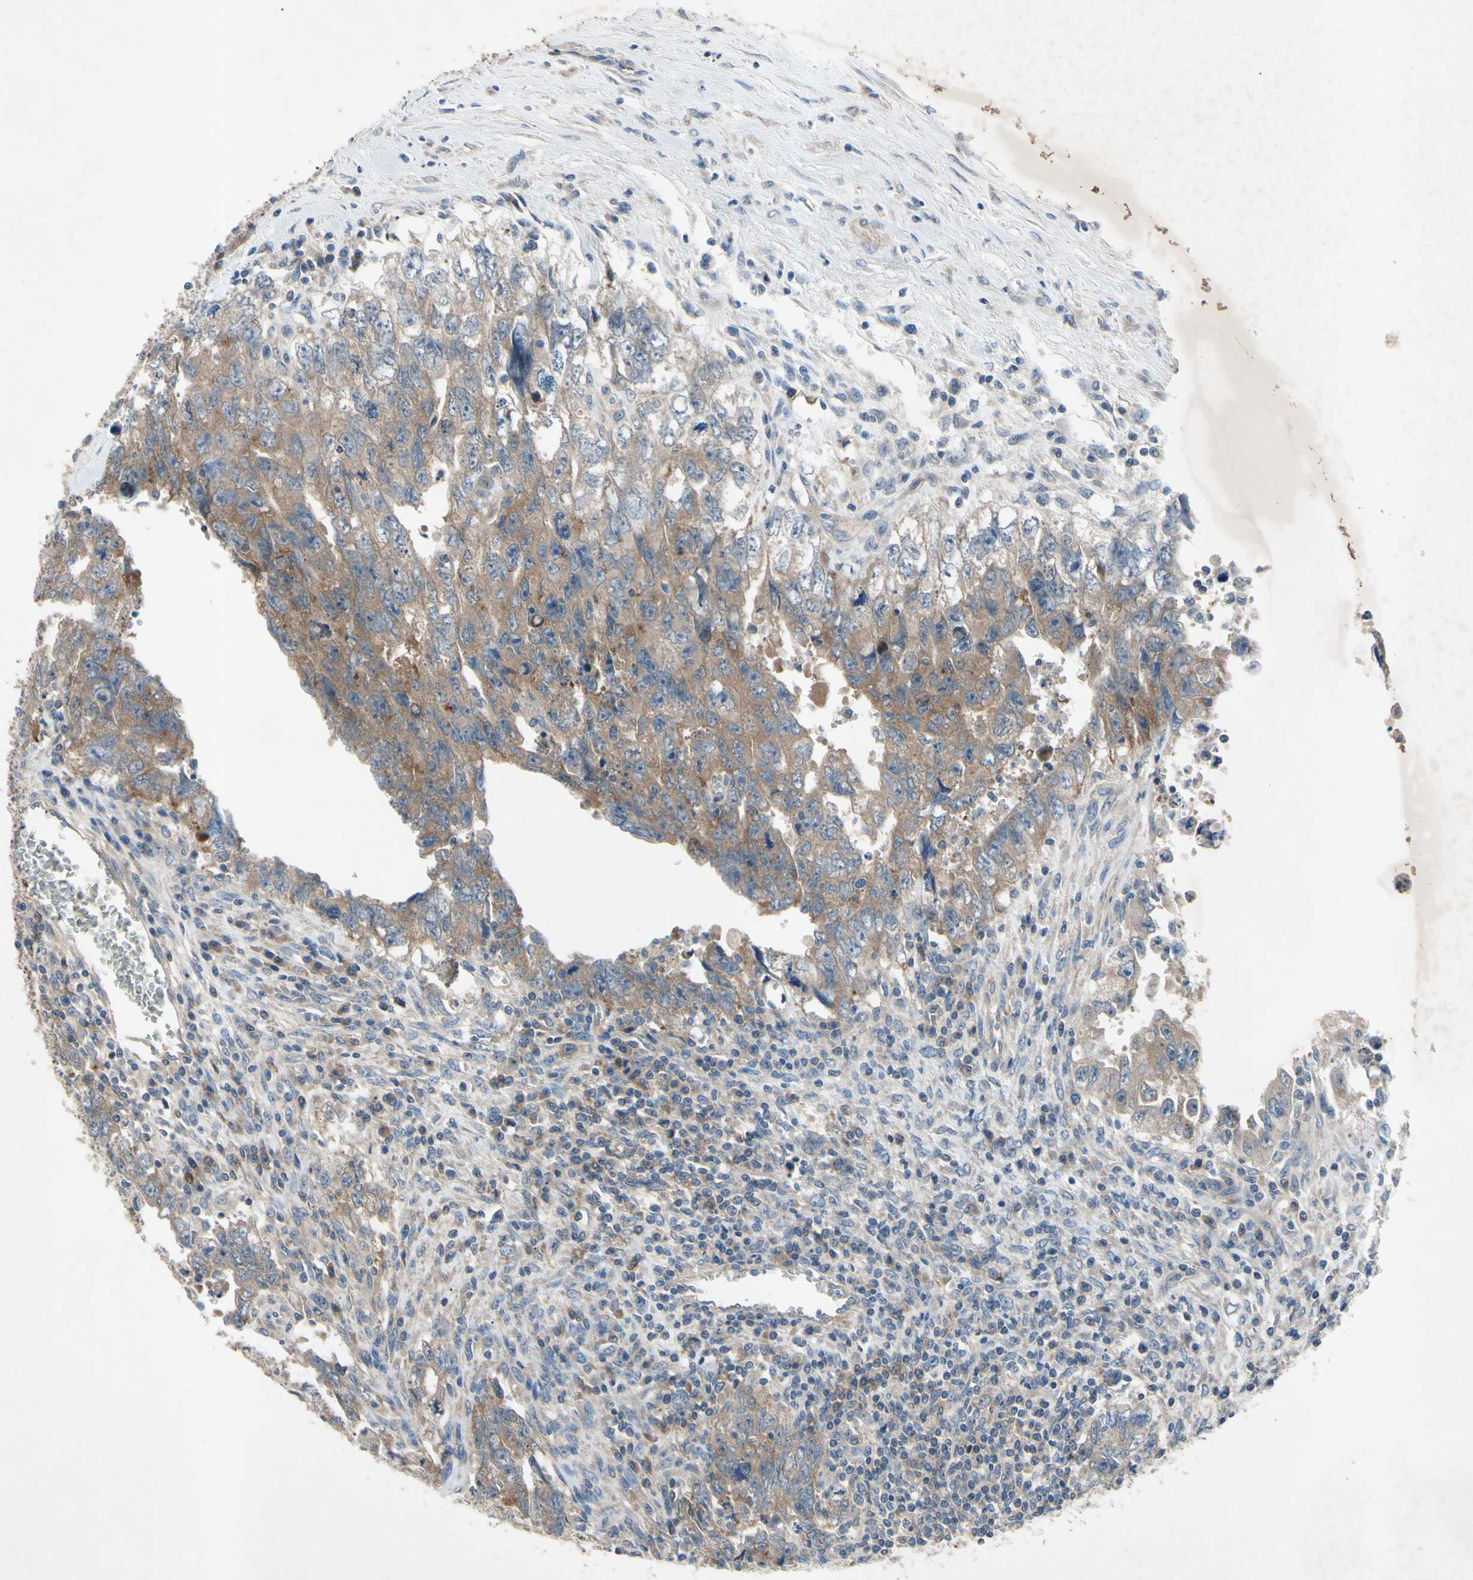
{"staining": {"intensity": "moderate", "quantity": ">75%", "location": "cytoplasmic/membranous"}, "tissue": "testis cancer", "cell_type": "Tumor cells", "image_type": "cancer", "snomed": [{"axis": "morphology", "description": "Carcinoma, Embryonal, NOS"}, {"axis": "topography", "description": "Testis"}], "caption": "Testis cancer stained with DAB IHC shows medium levels of moderate cytoplasmic/membranous staining in about >75% of tumor cells.", "gene": "HILPDA", "patient": {"sex": "male", "age": 28}}